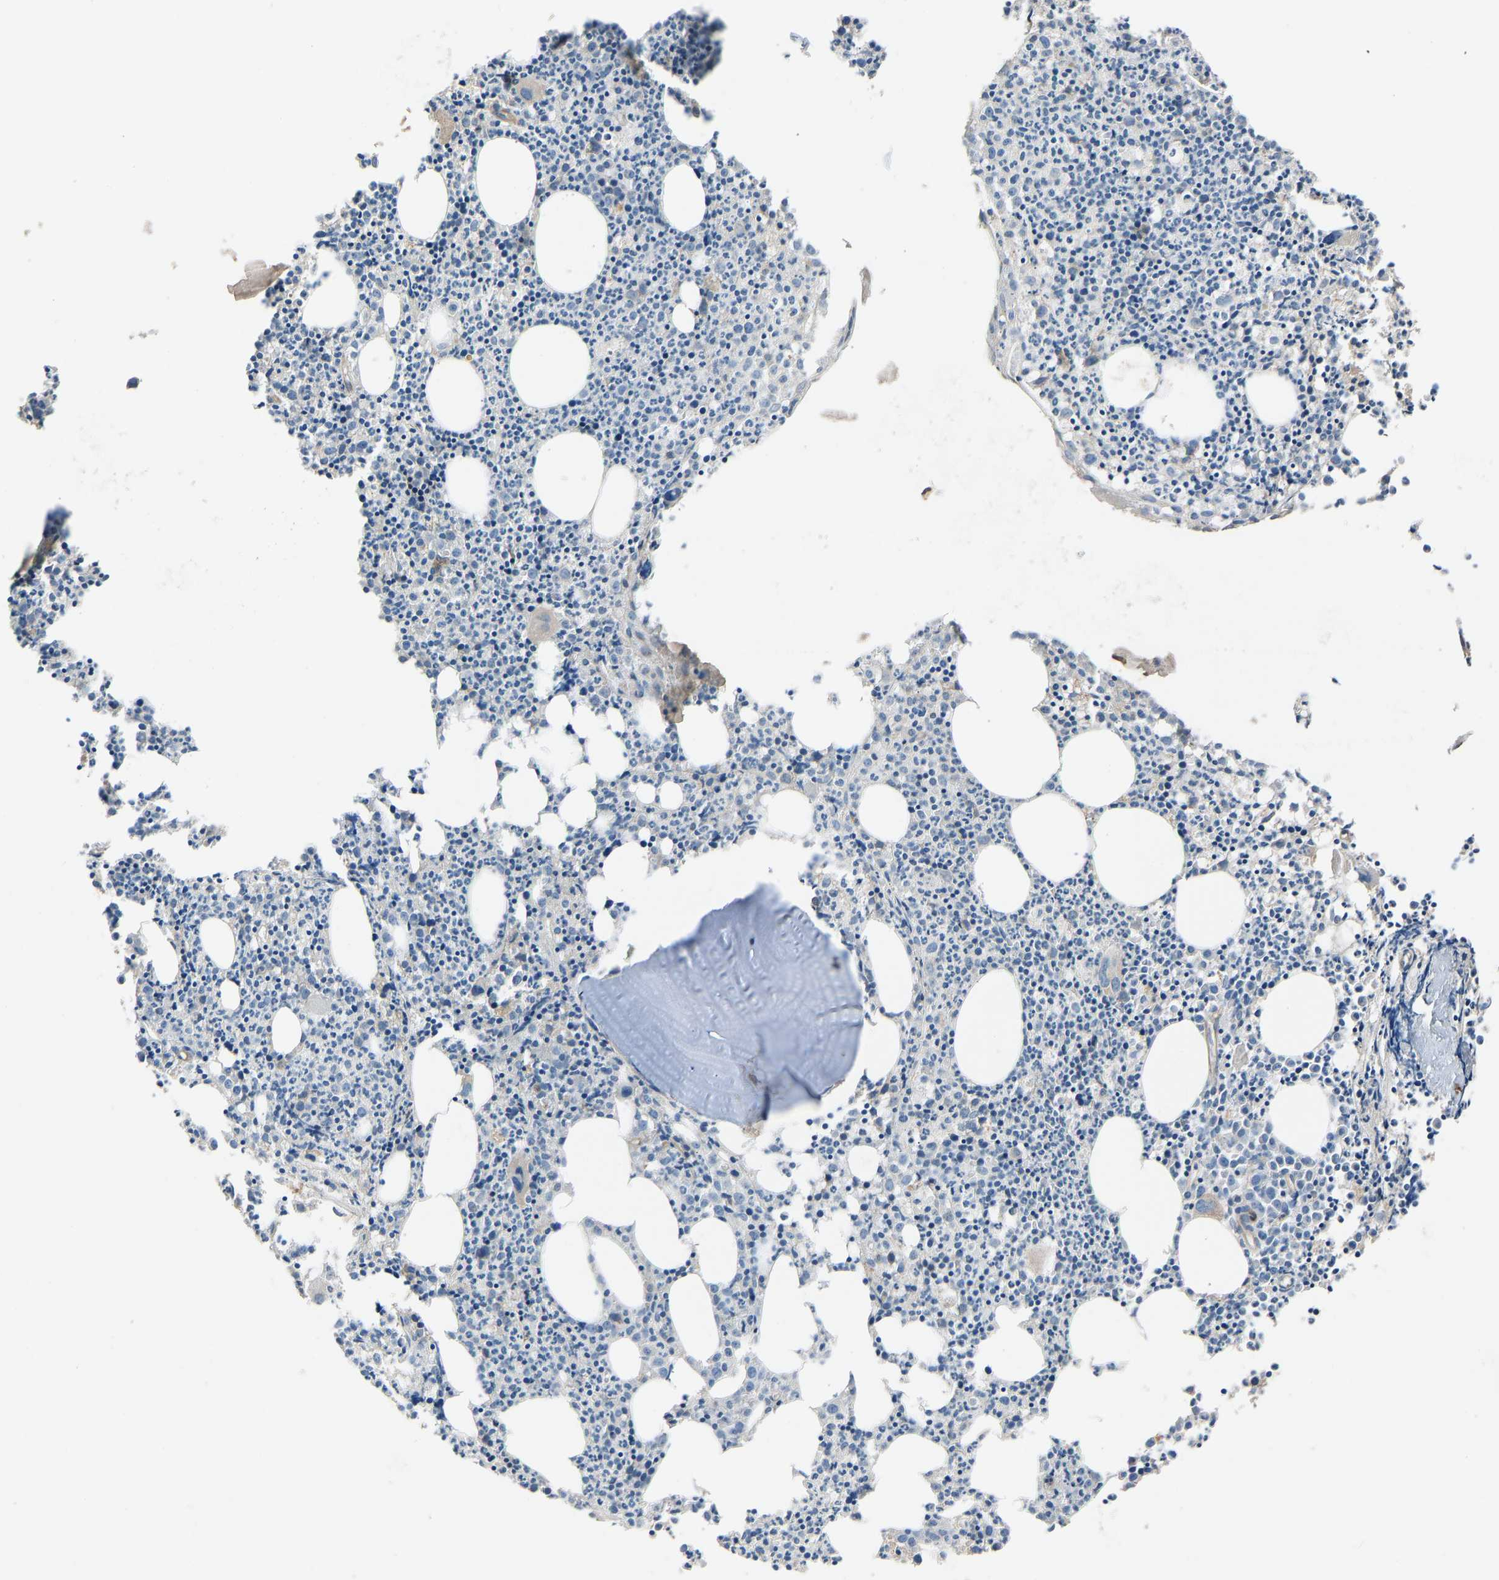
{"staining": {"intensity": "moderate", "quantity": "<25%", "location": "cytoplasmic/membranous"}, "tissue": "bone marrow", "cell_type": "Hematopoietic cells", "image_type": "normal", "snomed": [{"axis": "morphology", "description": "Normal tissue, NOS"}, {"axis": "morphology", "description": "Inflammation, NOS"}, {"axis": "topography", "description": "Bone marrow"}], "caption": "Bone marrow was stained to show a protein in brown. There is low levels of moderate cytoplasmic/membranous positivity in about <25% of hematopoietic cells. (DAB (3,3'-diaminobenzidine) IHC, brown staining for protein, blue staining for nuclei).", "gene": "SLC43A1", "patient": {"sex": "female", "age": 53}}